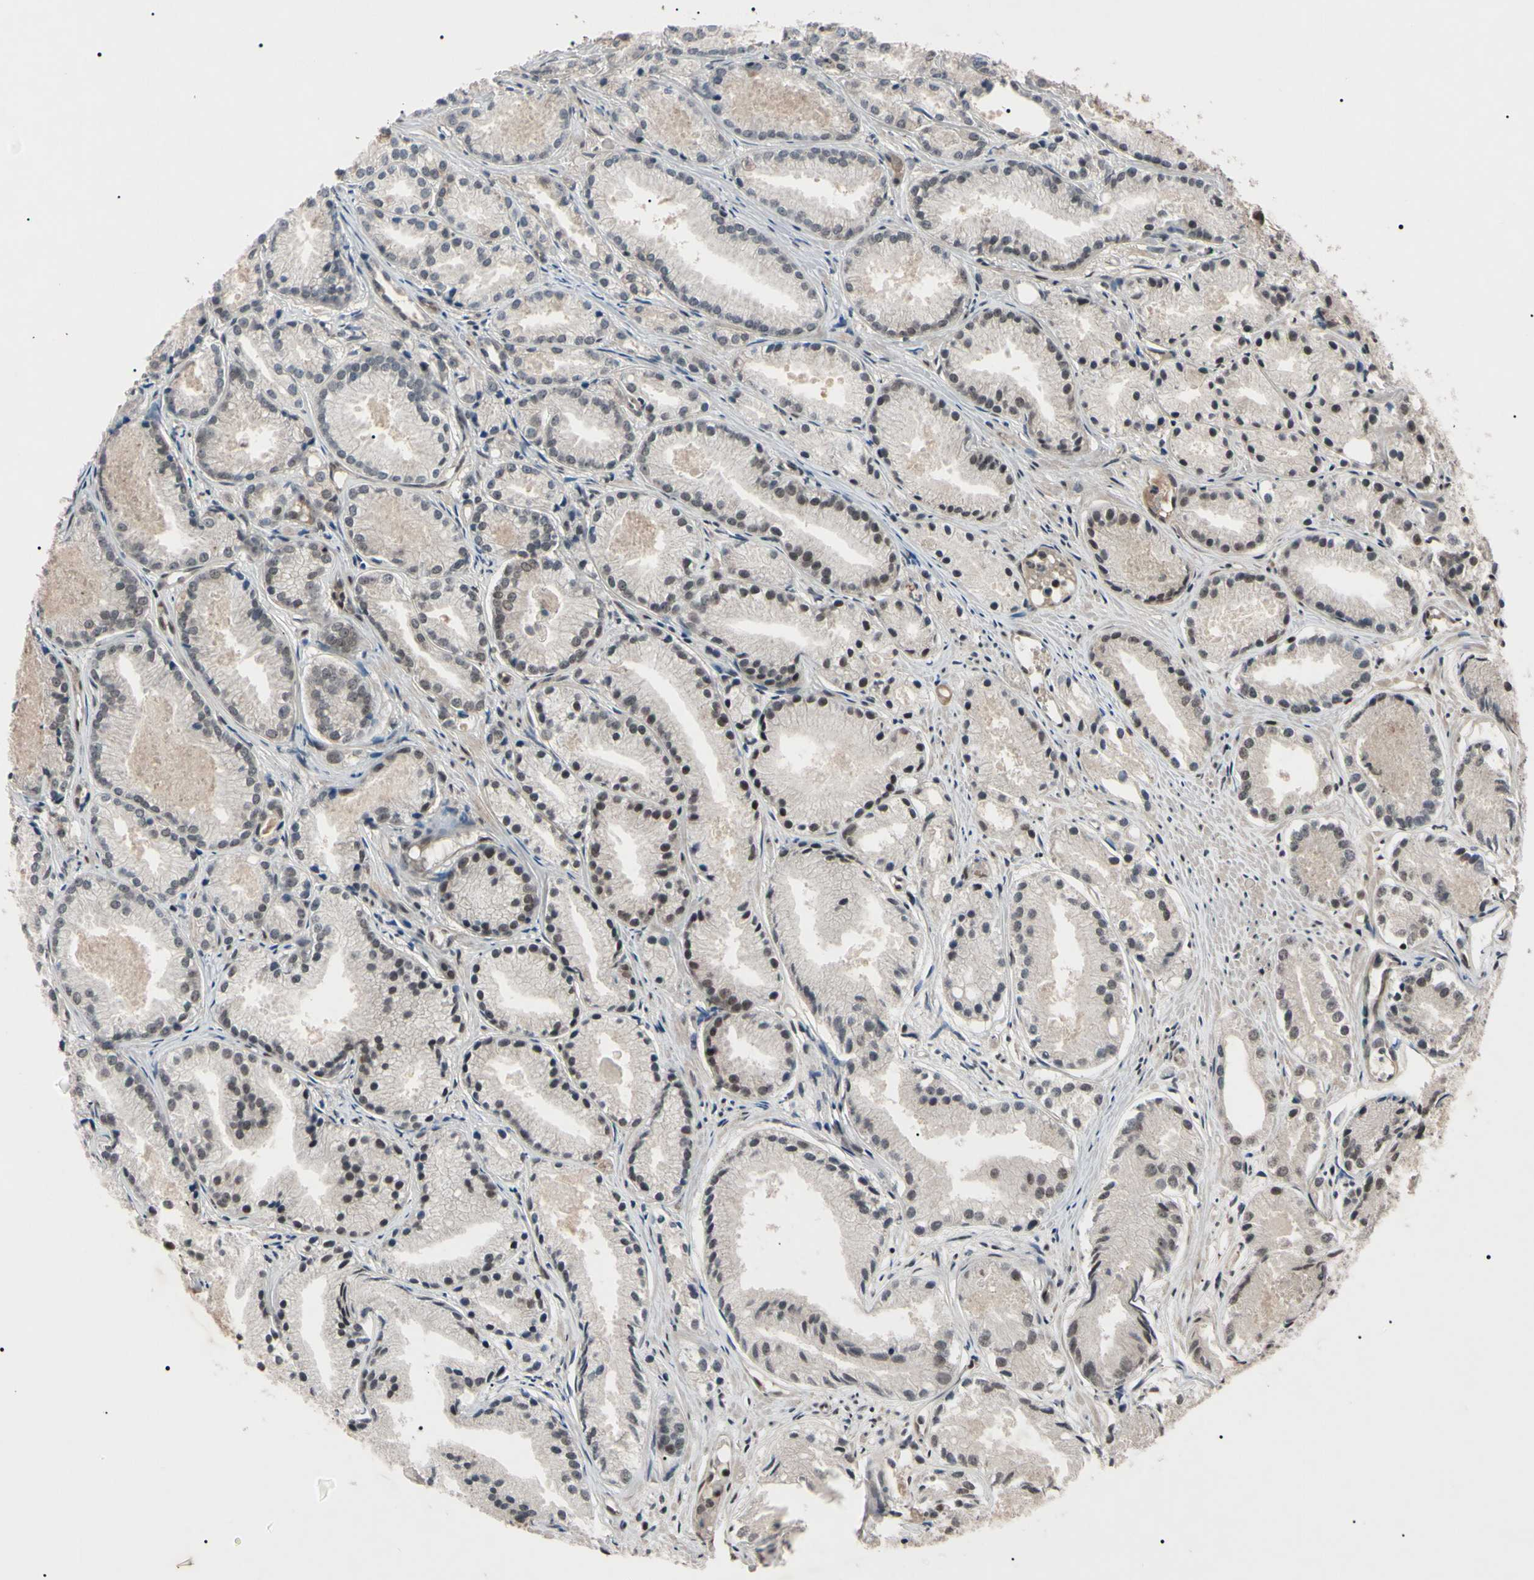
{"staining": {"intensity": "moderate", "quantity": "25%-75%", "location": "nuclear"}, "tissue": "prostate cancer", "cell_type": "Tumor cells", "image_type": "cancer", "snomed": [{"axis": "morphology", "description": "Adenocarcinoma, Low grade"}, {"axis": "topography", "description": "Prostate"}], "caption": "This is a photomicrograph of immunohistochemistry (IHC) staining of prostate cancer, which shows moderate staining in the nuclear of tumor cells.", "gene": "YY1", "patient": {"sex": "male", "age": 72}}